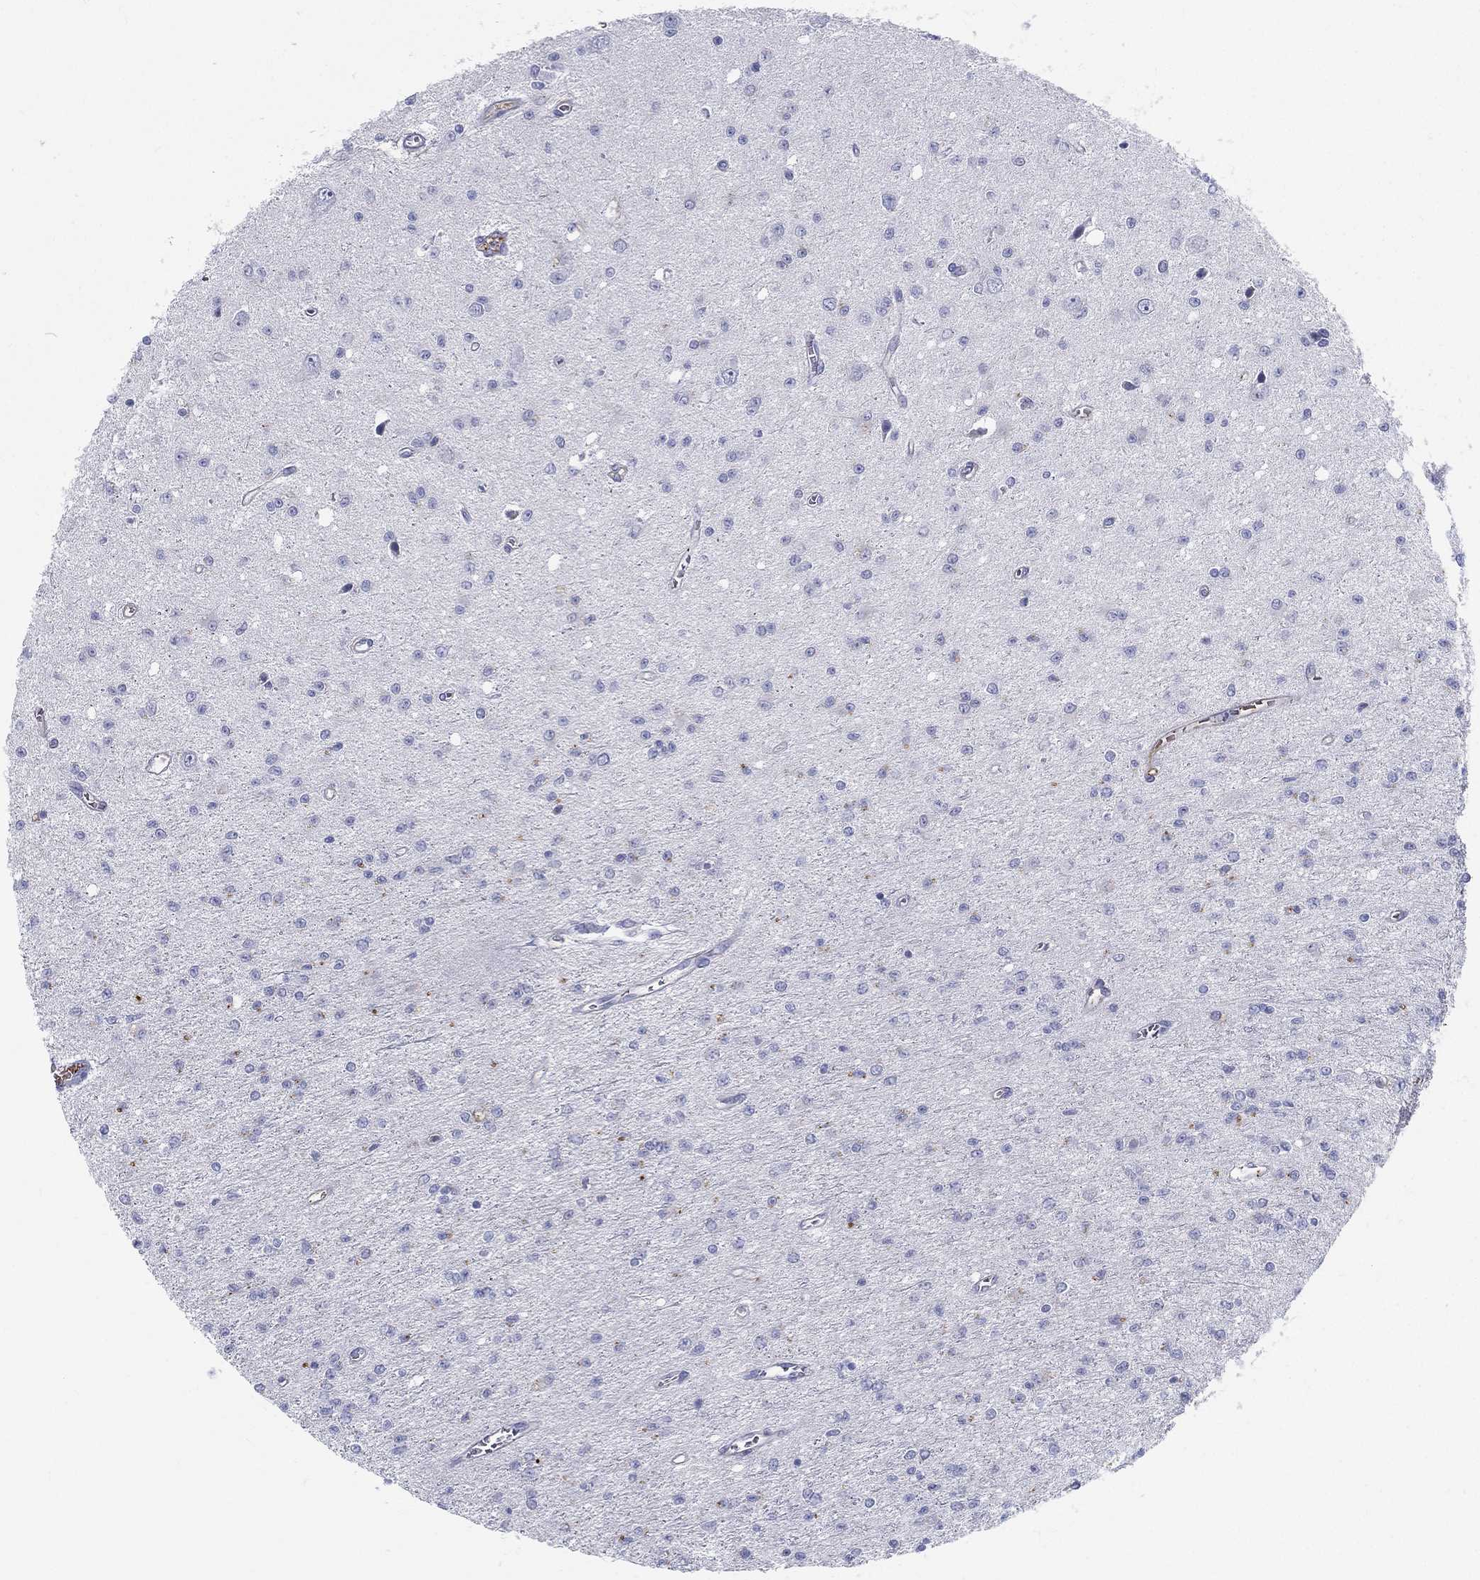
{"staining": {"intensity": "negative", "quantity": "none", "location": "none"}, "tissue": "glioma", "cell_type": "Tumor cells", "image_type": "cancer", "snomed": [{"axis": "morphology", "description": "Glioma, malignant, Low grade"}, {"axis": "topography", "description": "Brain"}], "caption": "An immunohistochemistry image of malignant glioma (low-grade) is shown. There is no staining in tumor cells of malignant glioma (low-grade). Nuclei are stained in blue.", "gene": "IFNB1", "patient": {"sex": "female", "age": 45}}